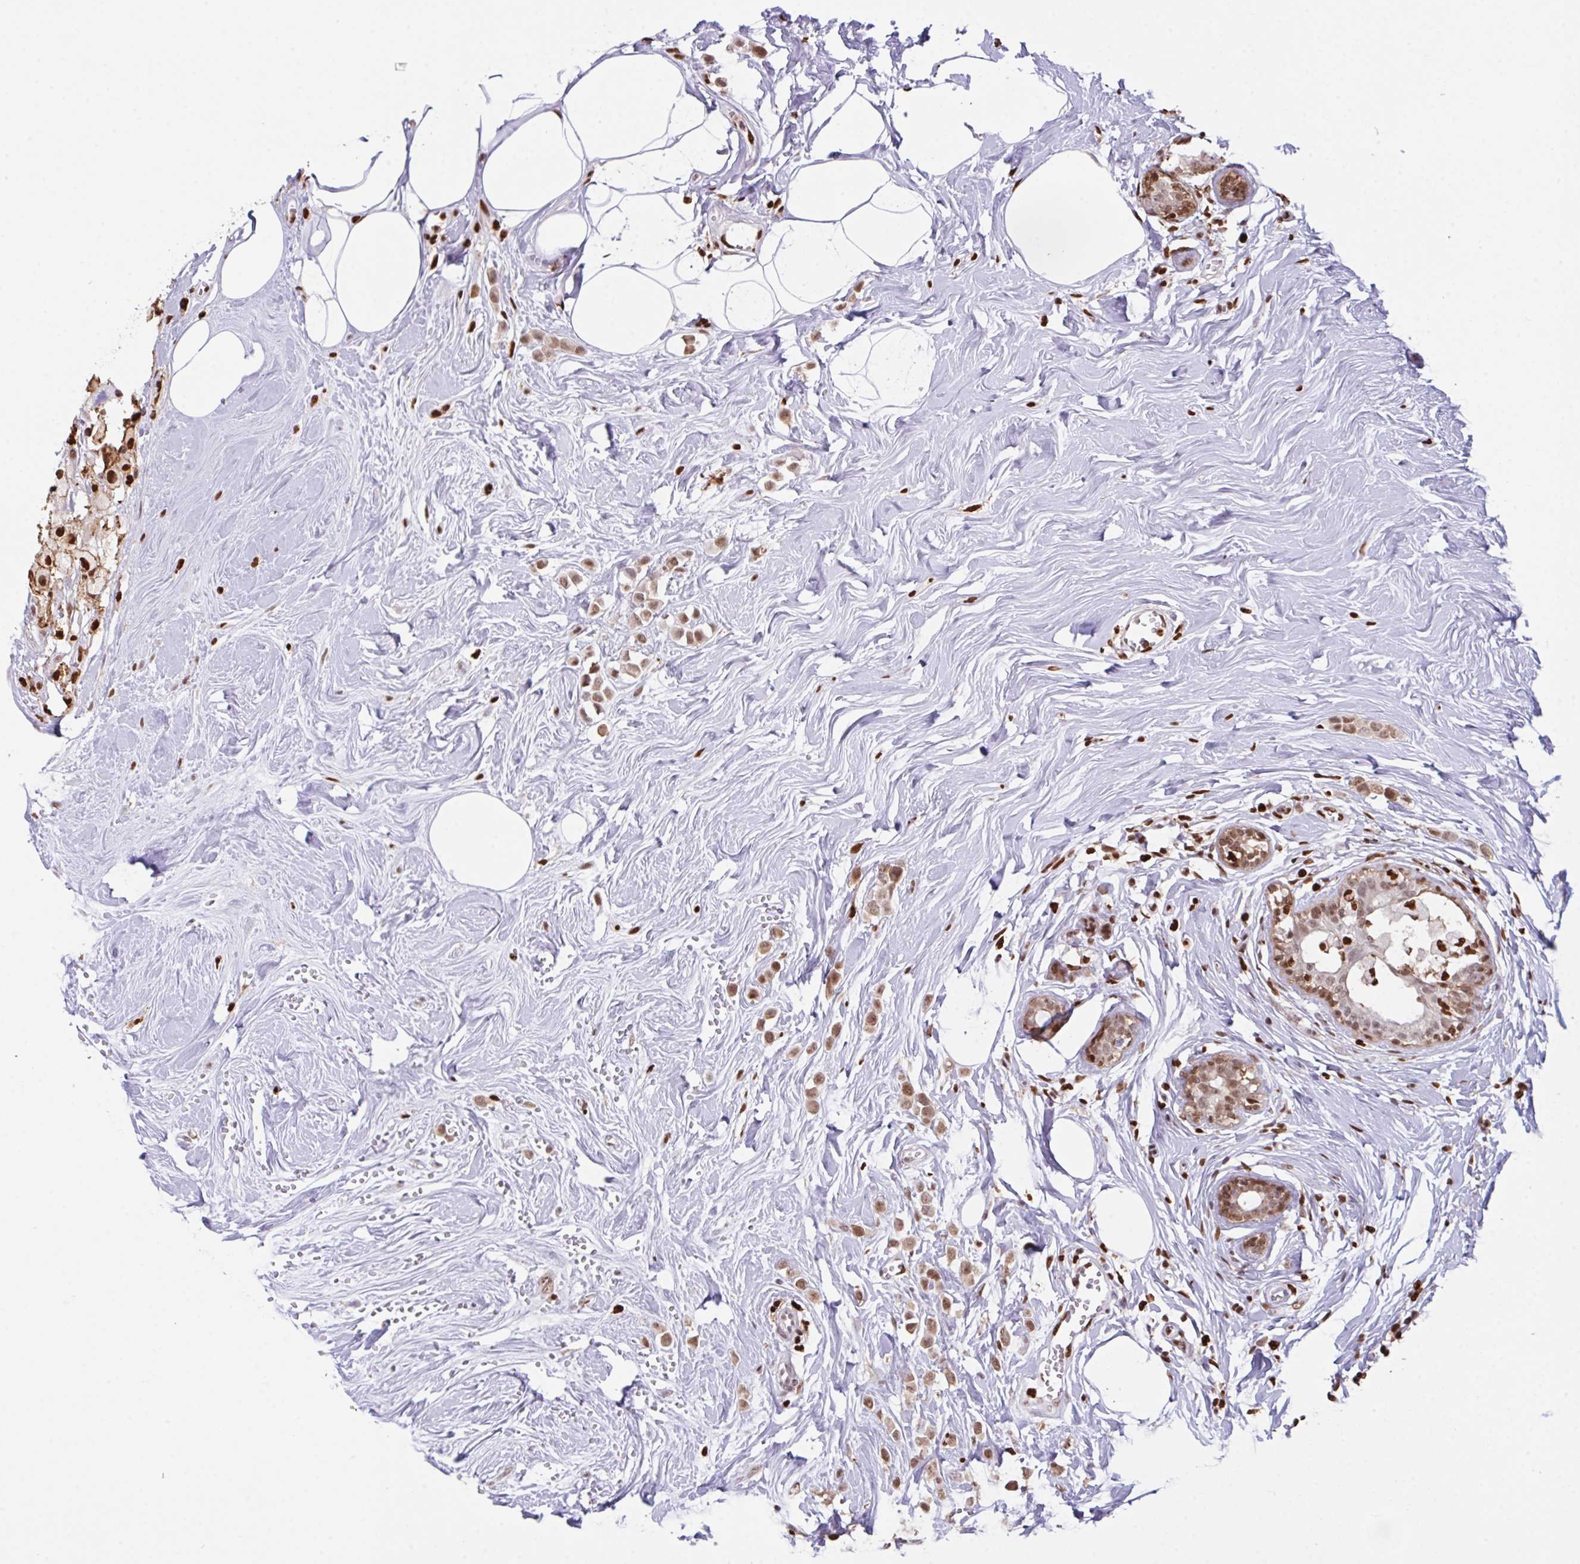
{"staining": {"intensity": "moderate", "quantity": ">75%", "location": "nuclear"}, "tissue": "breast cancer", "cell_type": "Tumor cells", "image_type": "cancer", "snomed": [{"axis": "morphology", "description": "Duct carcinoma"}, {"axis": "topography", "description": "Breast"}], "caption": "Breast cancer was stained to show a protein in brown. There is medium levels of moderate nuclear positivity in approximately >75% of tumor cells.", "gene": "BTBD10", "patient": {"sex": "female", "age": 80}}